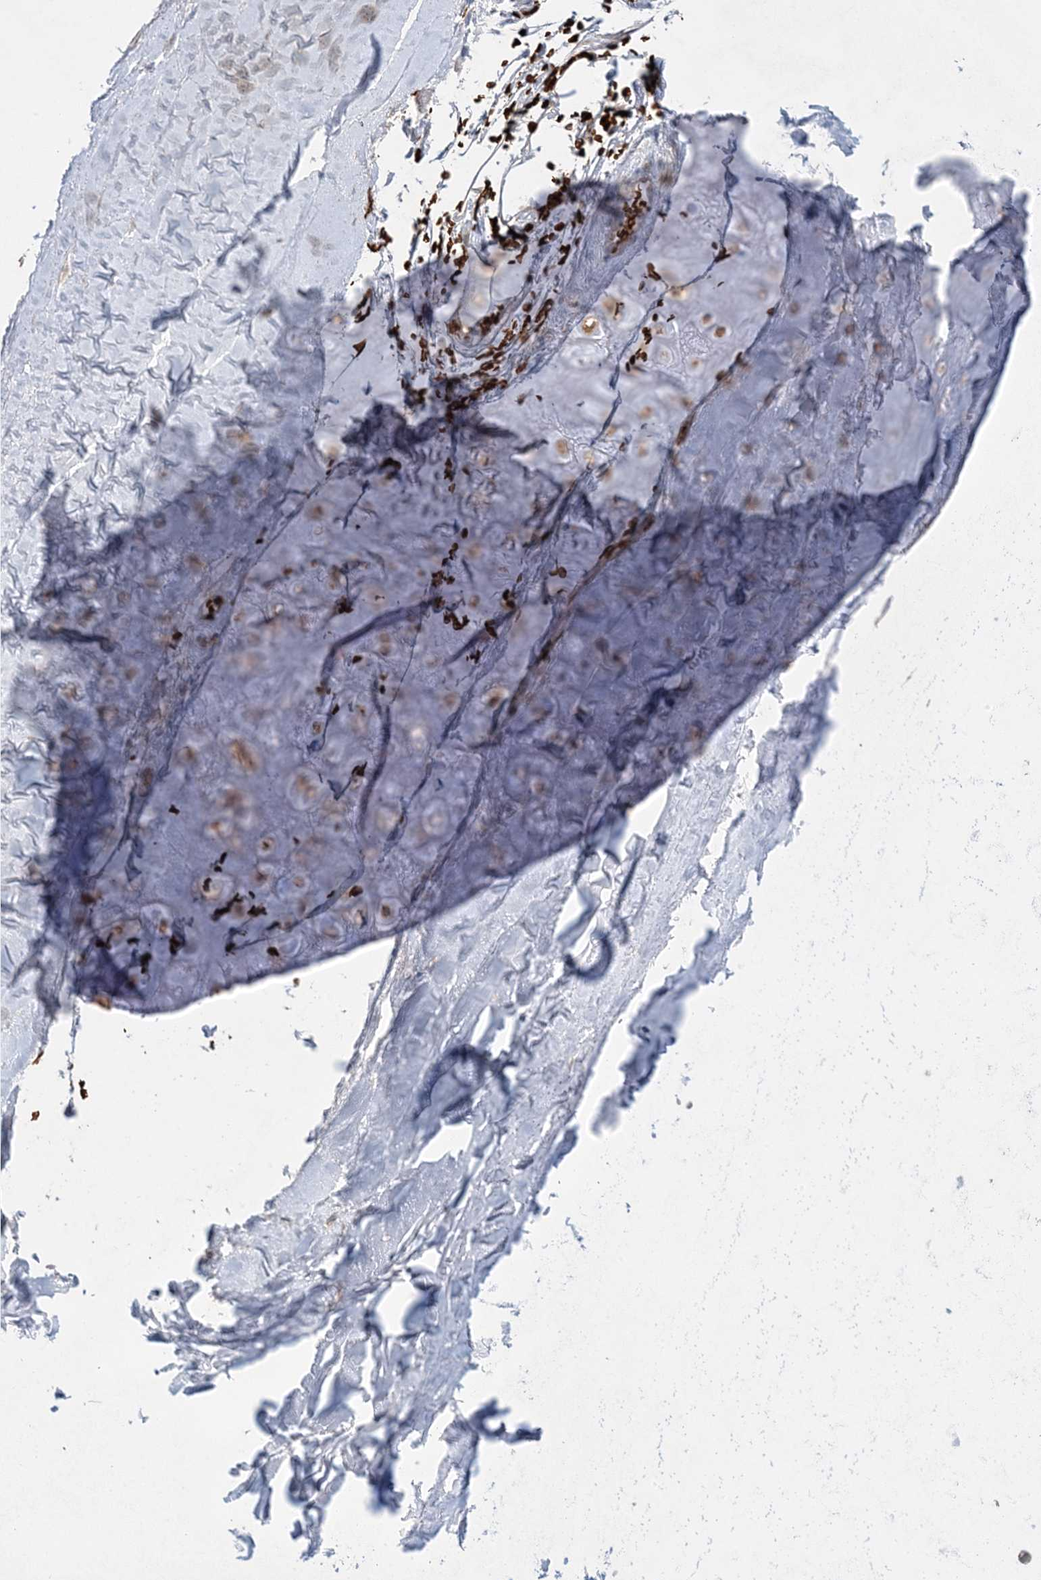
{"staining": {"intensity": "strong", "quantity": ">75%", "location": "cytoplasmic/membranous,nuclear"}, "tissue": "adipose tissue", "cell_type": "Adipocytes", "image_type": "normal", "snomed": [{"axis": "morphology", "description": "Normal tissue, NOS"}, {"axis": "morphology", "description": "Basal cell carcinoma"}, {"axis": "topography", "description": "Skin"}], "caption": "Adipose tissue stained for a protein shows strong cytoplasmic/membranous,nuclear positivity in adipocytes. Nuclei are stained in blue.", "gene": "MMGT1", "patient": {"sex": "female", "age": 89}}